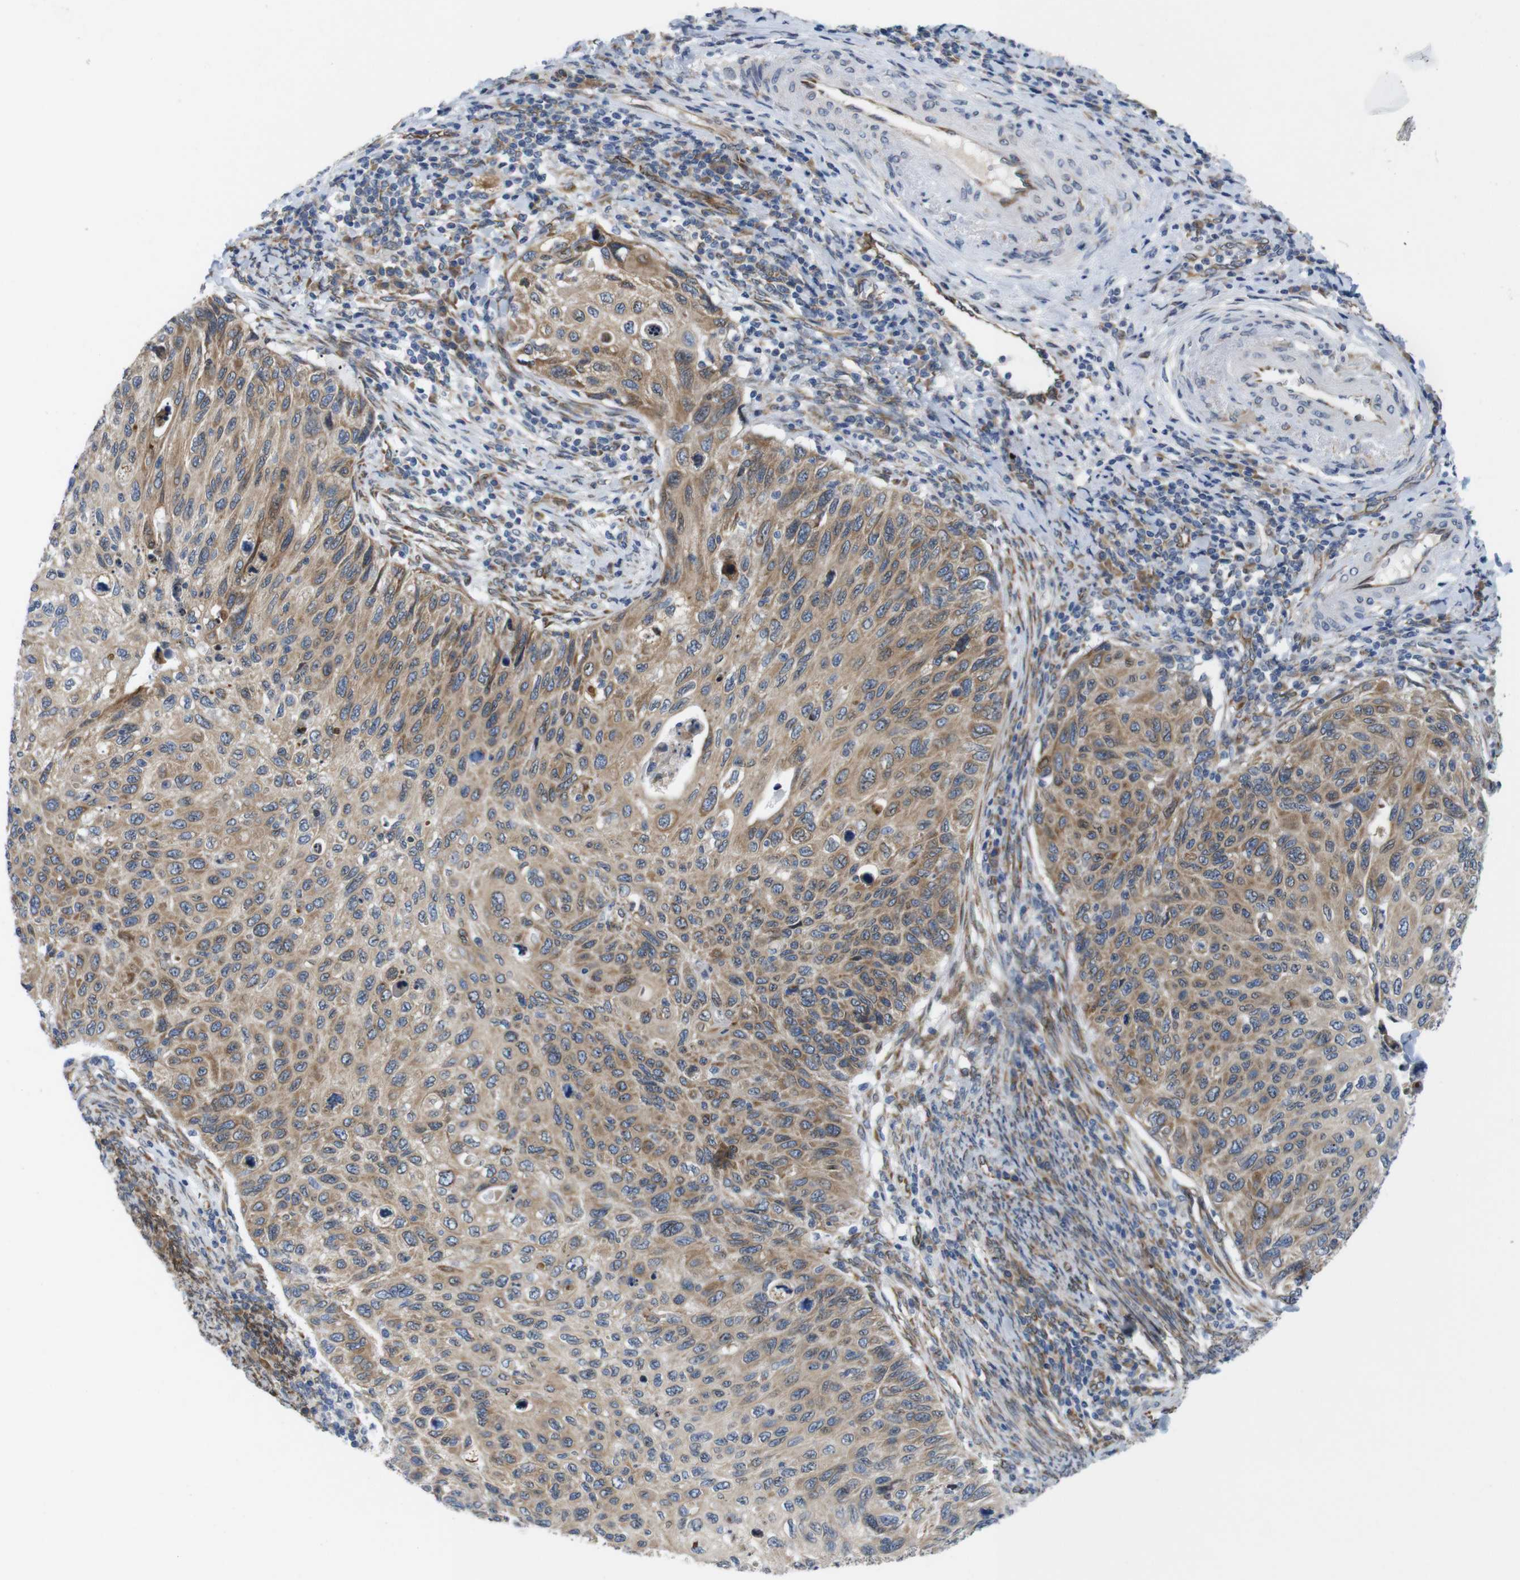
{"staining": {"intensity": "moderate", "quantity": ">75%", "location": "cytoplasmic/membranous"}, "tissue": "cervical cancer", "cell_type": "Tumor cells", "image_type": "cancer", "snomed": [{"axis": "morphology", "description": "Squamous cell carcinoma, NOS"}, {"axis": "topography", "description": "Cervix"}], "caption": "Immunohistochemical staining of human squamous cell carcinoma (cervical) displays medium levels of moderate cytoplasmic/membranous protein staining in approximately >75% of tumor cells. (Brightfield microscopy of DAB IHC at high magnification).", "gene": "HACD3", "patient": {"sex": "female", "age": 70}}